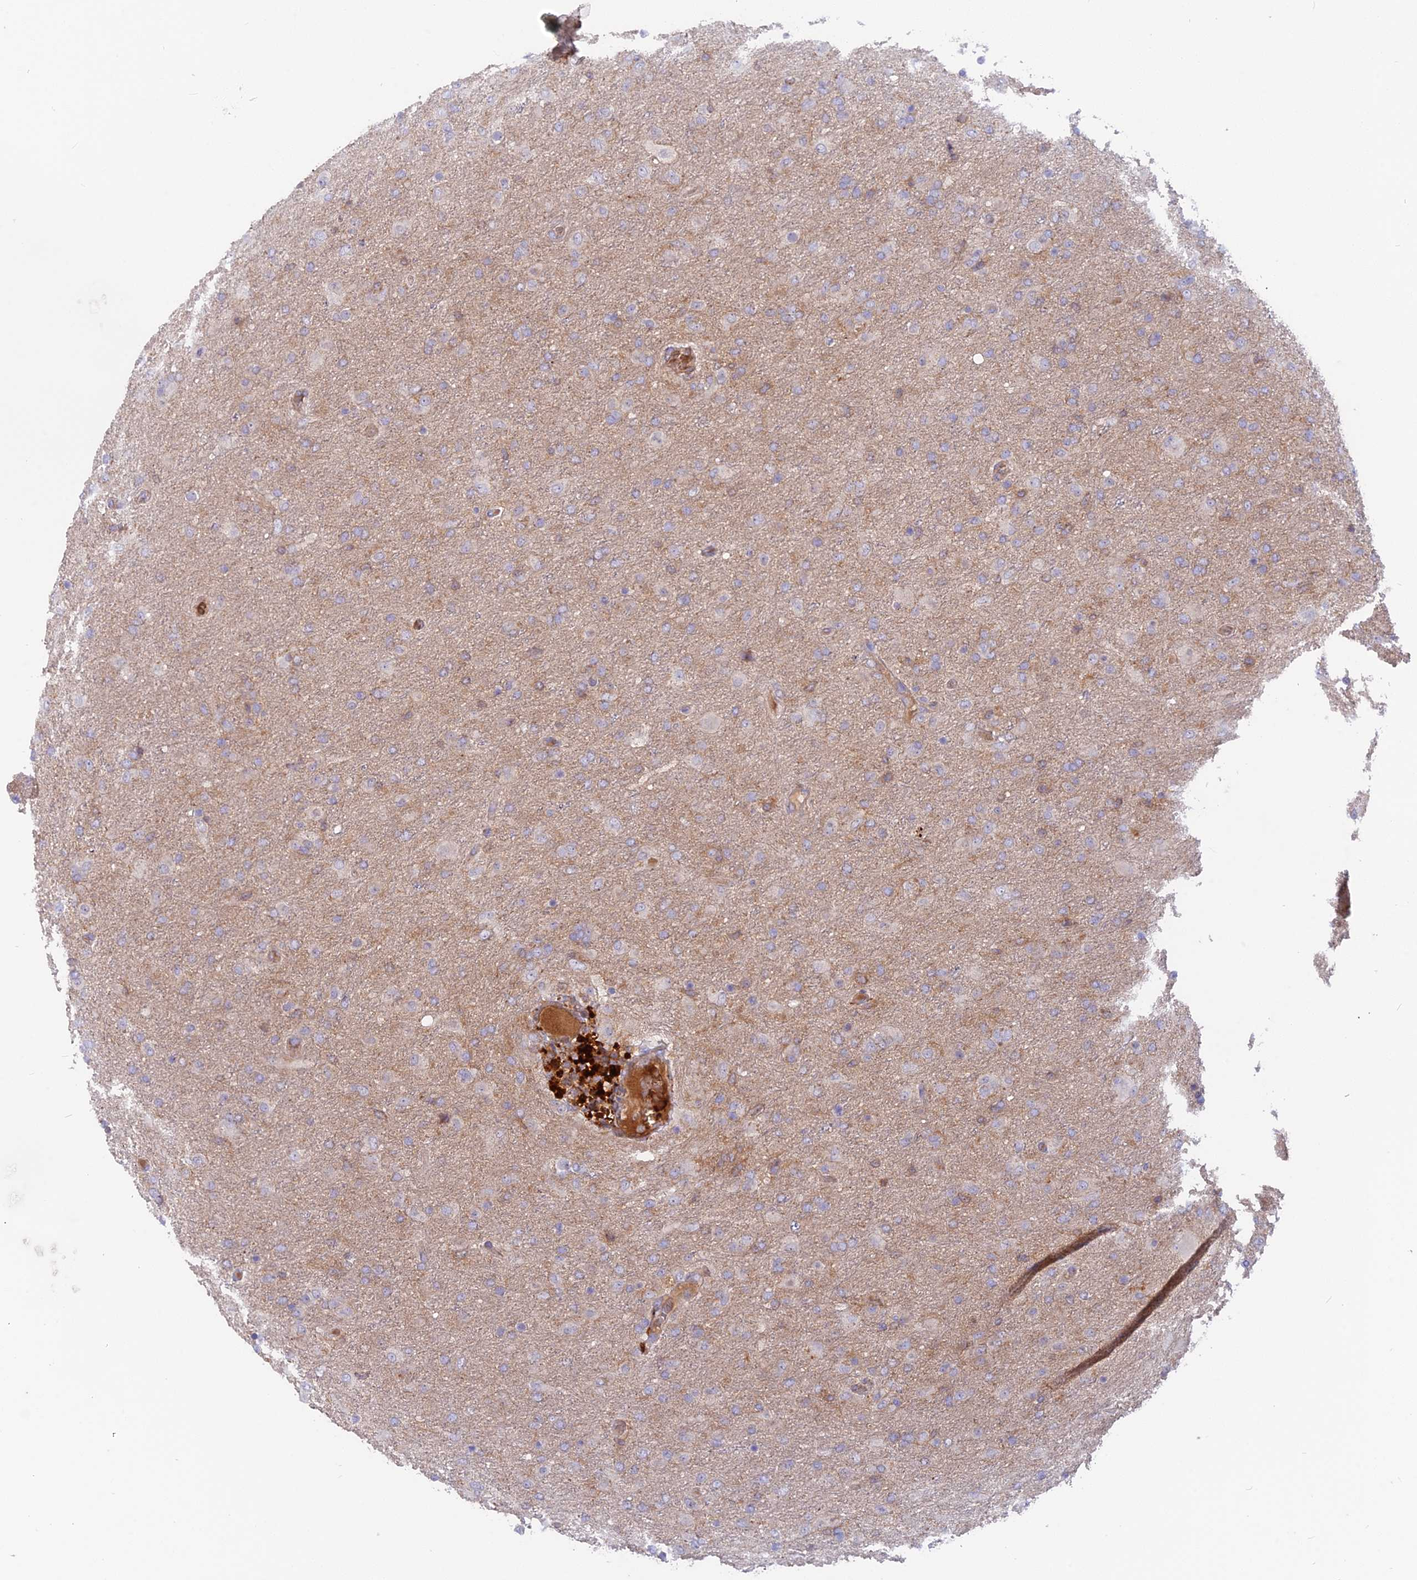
{"staining": {"intensity": "negative", "quantity": "none", "location": "none"}, "tissue": "glioma", "cell_type": "Tumor cells", "image_type": "cancer", "snomed": [{"axis": "morphology", "description": "Glioma, malignant, Low grade"}, {"axis": "topography", "description": "Brain"}], "caption": "DAB immunohistochemical staining of human malignant glioma (low-grade) demonstrates no significant positivity in tumor cells. The staining was performed using DAB (3,3'-diaminobenzidine) to visualize the protein expression in brown, while the nuclei were stained in blue with hematoxylin (Magnification: 20x).", "gene": "CPNE7", "patient": {"sex": "male", "age": 65}}